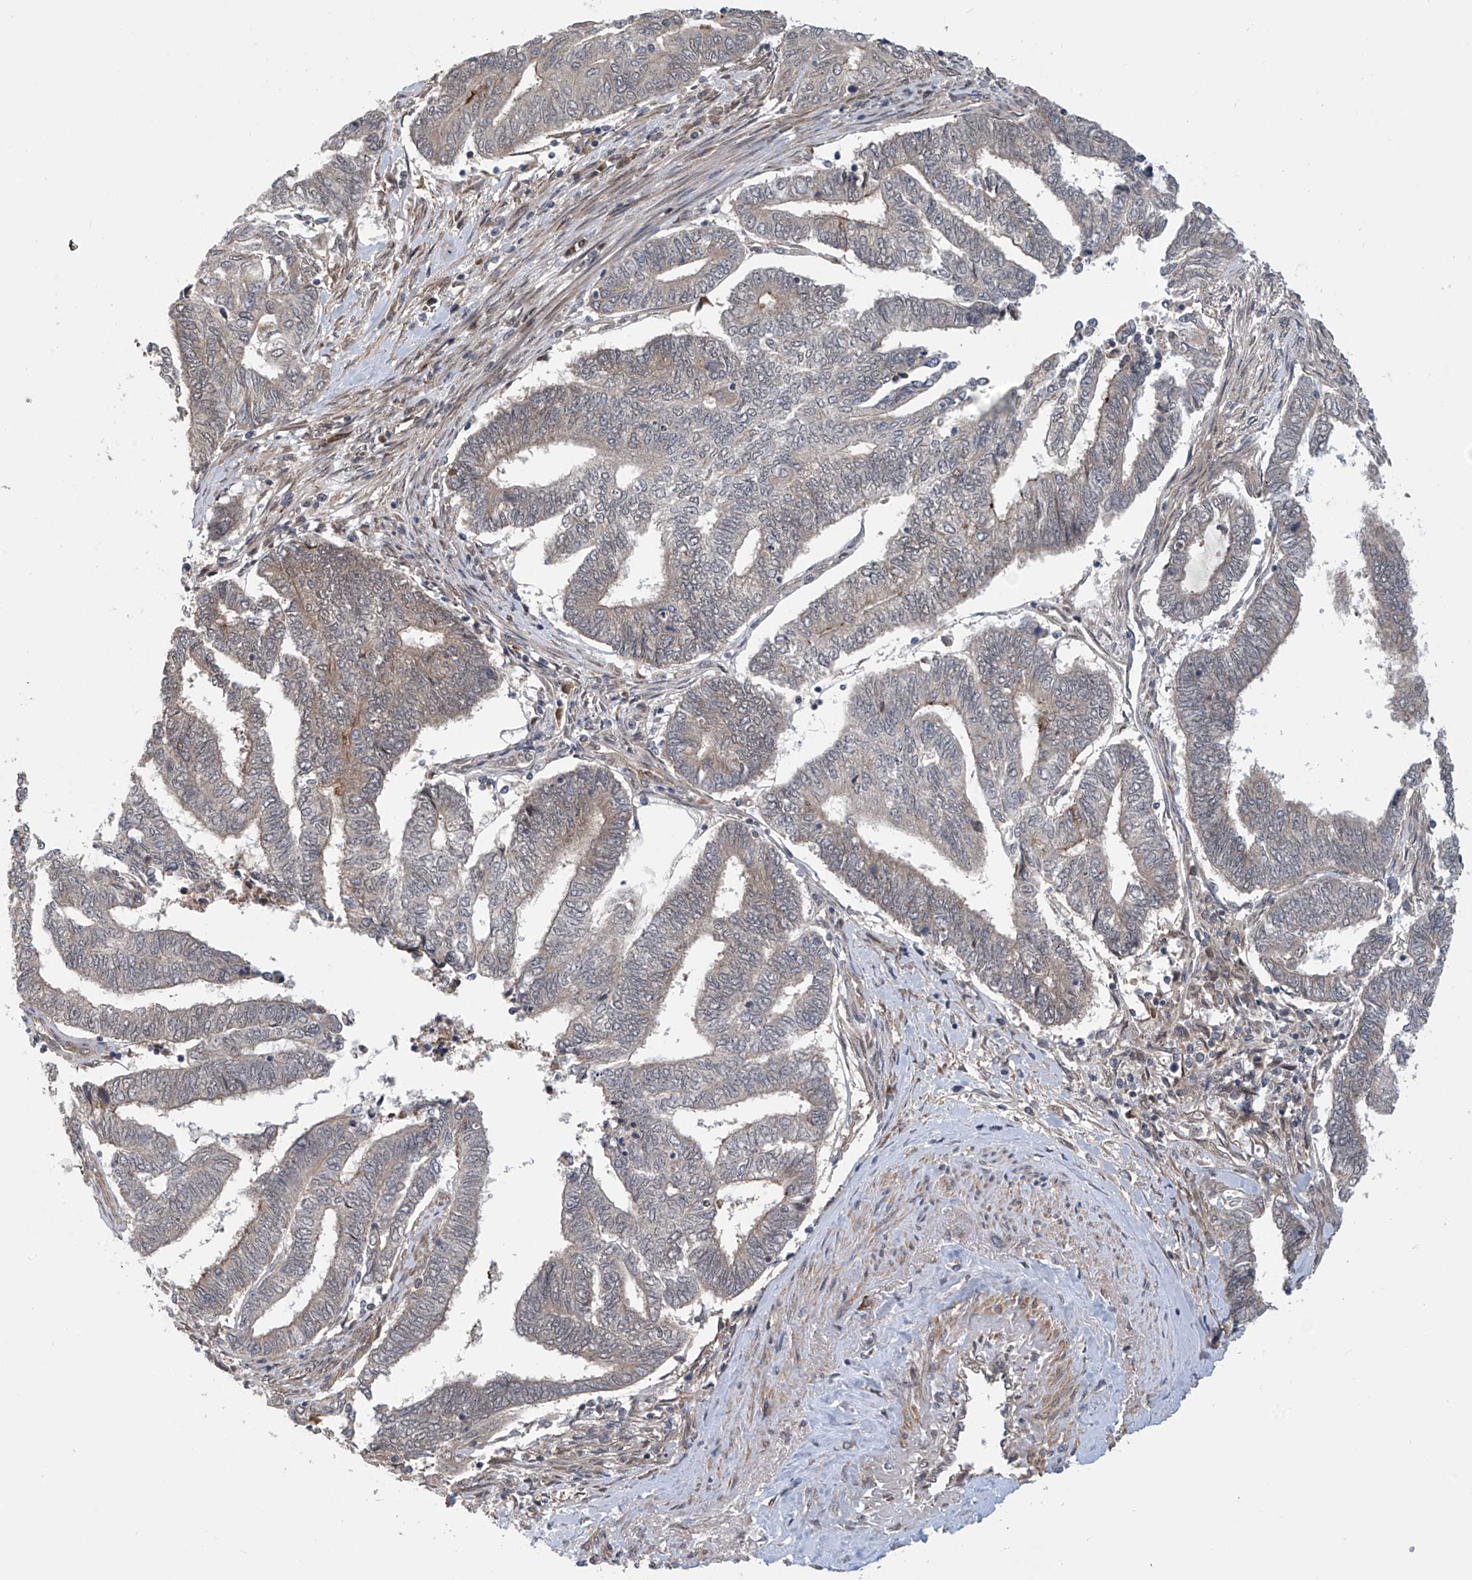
{"staining": {"intensity": "weak", "quantity": "<25%", "location": "cytoplasmic/membranous"}, "tissue": "endometrial cancer", "cell_type": "Tumor cells", "image_type": "cancer", "snomed": [{"axis": "morphology", "description": "Adenocarcinoma, NOS"}, {"axis": "topography", "description": "Uterus"}, {"axis": "topography", "description": "Endometrium"}], "caption": "Histopathology image shows no protein staining in tumor cells of endometrial cancer (adenocarcinoma) tissue.", "gene": "ABHD13", "patient": {"sex": "female", "age": 70}}